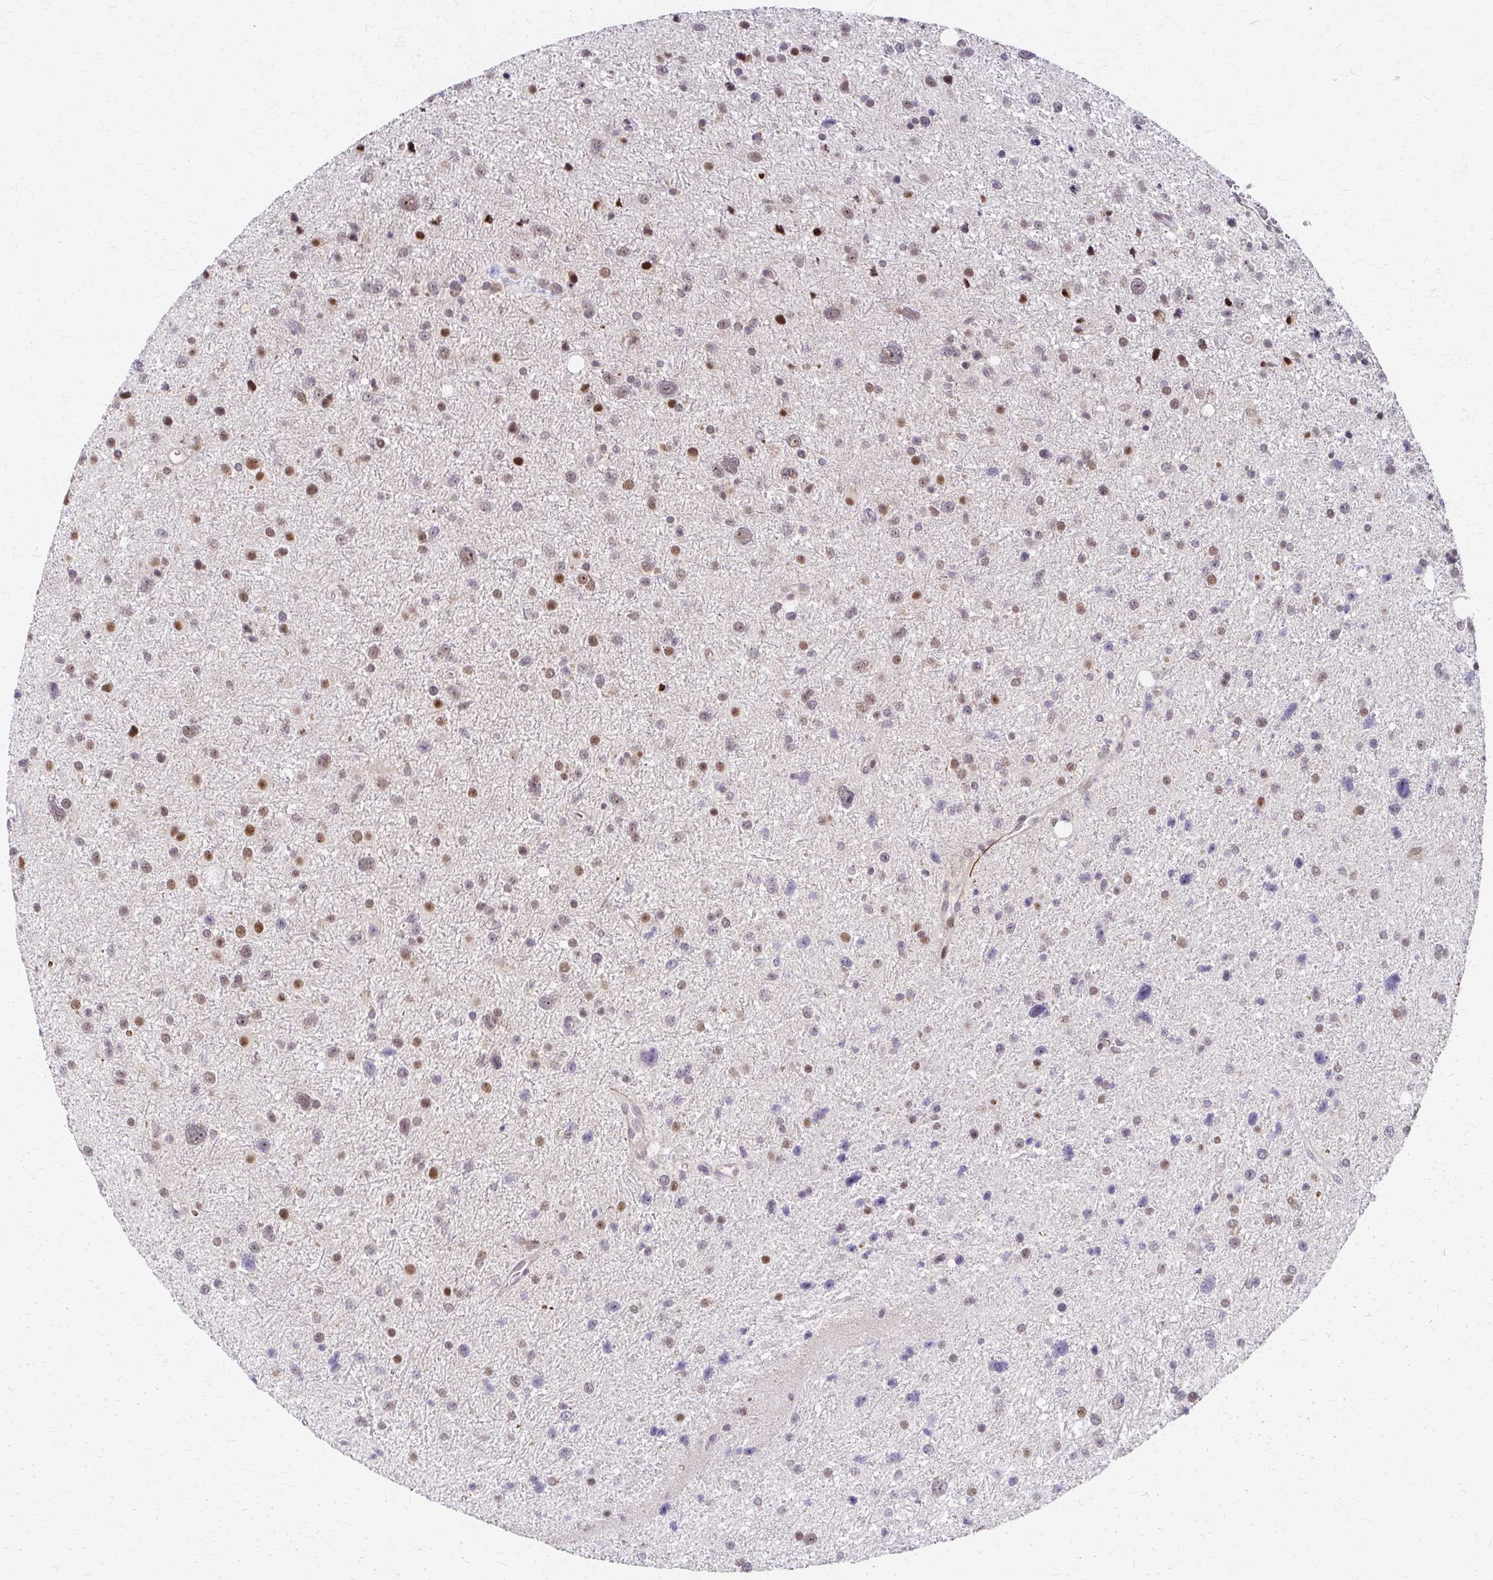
{"staining": {"intensity": "weak", "quantity": "25%-75%", "location": "nuclear"}, "tissue": "glioma", "cell_type": "Tumor cells", "image_type": "cancer", "snomed": [{"axis": "morphology", "description": "Glioma, malignant, Low grade"}, {"axis": "topography", "description": "Brain"}], "caption": "This photomicrograph exhibits malignant glioma (low-grade) stained with immunohistochemistry (IHC) to label a protein in brown. The nuclear of tumor cells show weak positivity for the protein. Nuclei are counter-stained blue.", "gene": "PSMD7", "patient": {"sex": "female", "age": 55}}